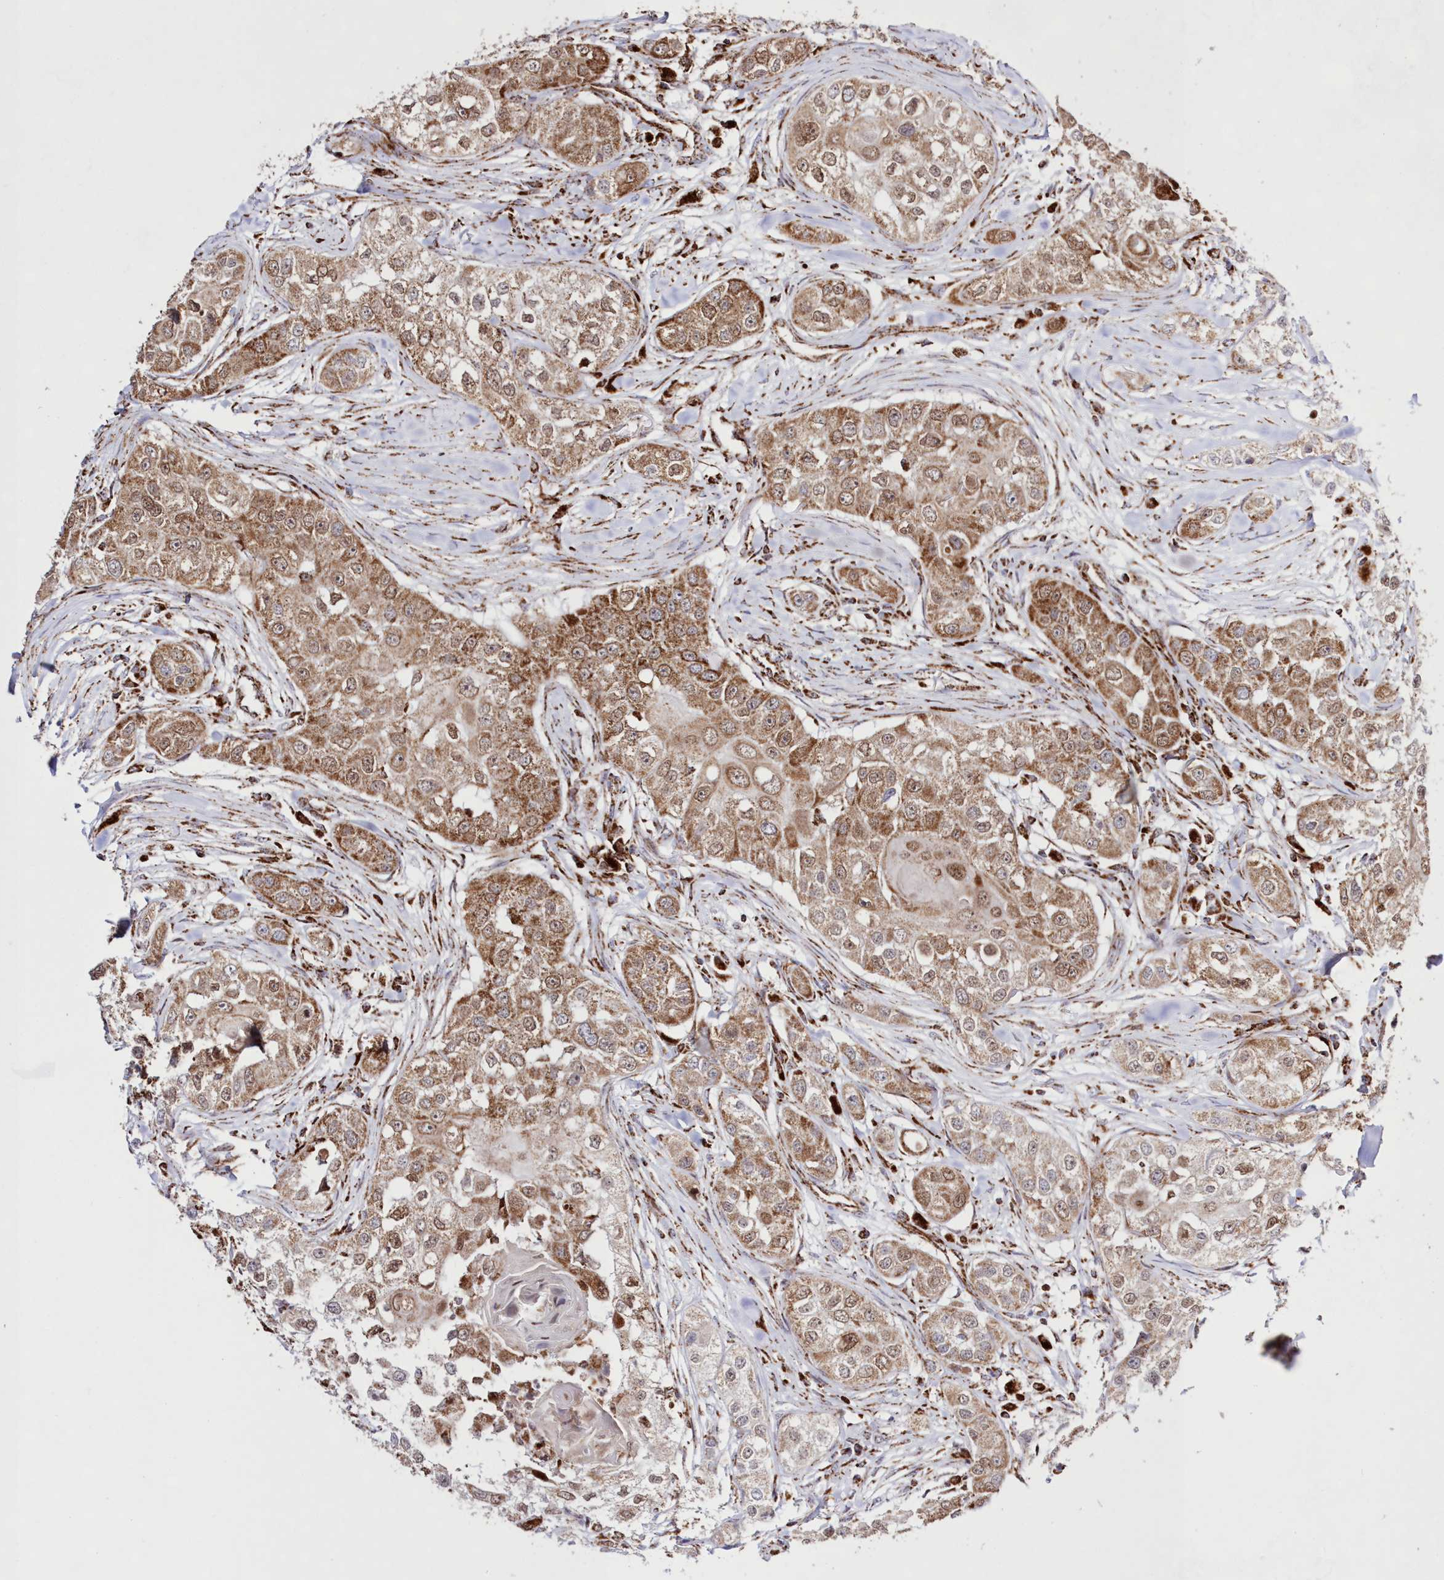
{"staining": {"intensity": "moderate", "quantity": ">75%", "location": "cytoplasmic/membranous,nuclear"}, "tissue": "head and neck cancer", "cell_type": "Tumor cells", "image_type": "cancer", "snomed": [{"axis": "morphology", "description": "Normal tissue, NOS"}, {"axis": "morphology", "description": "Squamous cell carcinoma, NOS"}, {"axis": "topography", "description": "Skeletal muscle"}, {"axis": "topography", "description": "Head-Neck"}], "caption": "Immunohistochemistry (IHC) (DAB (3,3'-diaminobenzidine)) staining of head and neck cancer demonstrates moderate cytoplasmic/membranous and nuclear protein staining in approximately >75% of tumor cells.", "gene": "HADHB", "patient": {"sex": "male", "age": 51}}